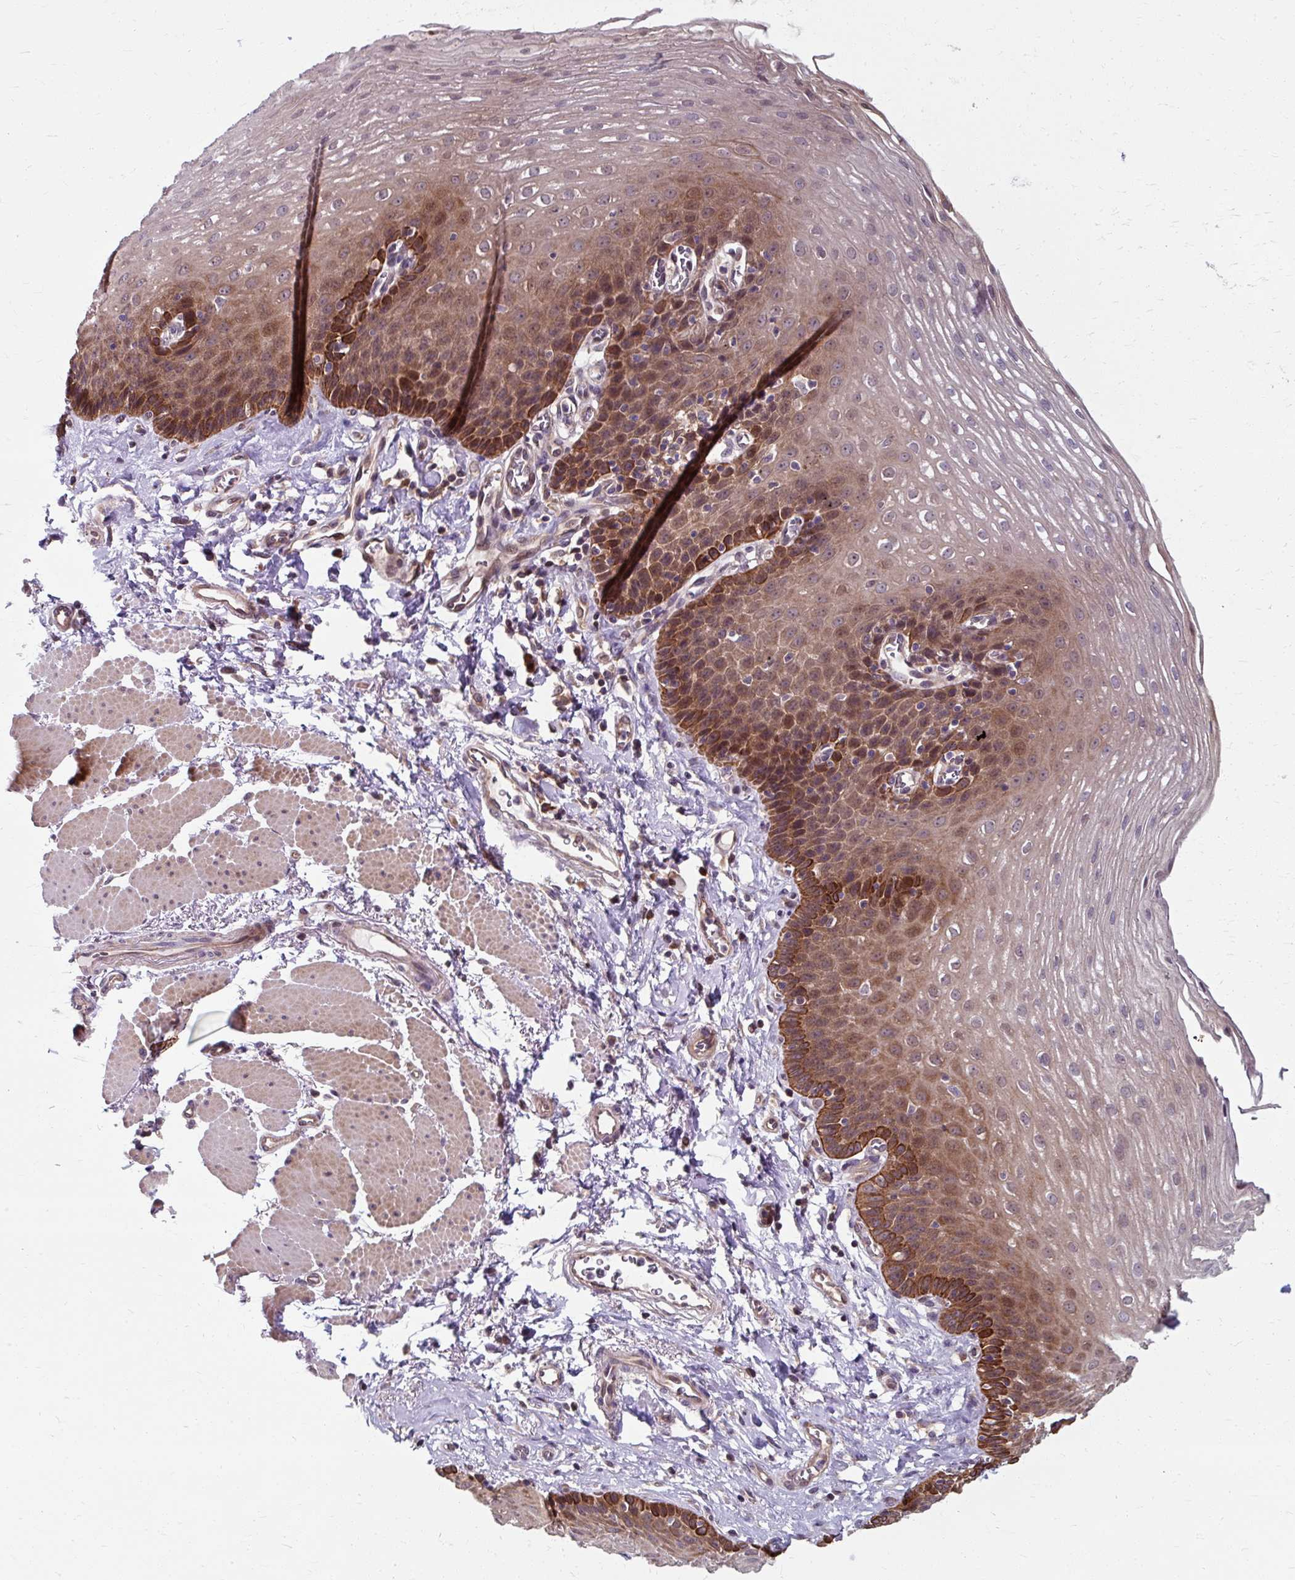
{"staining": {"intensity": "moderate", "quantity": "25%-75%", "location": "cytoplasmic/membranous,nuclear"}, "tissue": "esophagus", "cell_type": "Squamous epithelial cells", "image_type": "normal", "snomed": [{"axis": "morphology", "description": "Normal tissue, NOS"}, {"axis": "topography", "description": "Esophagus"}], "caption": "A brown stain shows moderate cytoplasmic/membranous,nuclear positivity of a protein in squamous epithelial cells of normal human esophagus. The staining is performed using DAB brown chromogen to label protein expression. The nuclei are counter-stained blue using hematoxylin.", "gene": "ZNF555", "patient": {"sex": "female", "age": 81}}